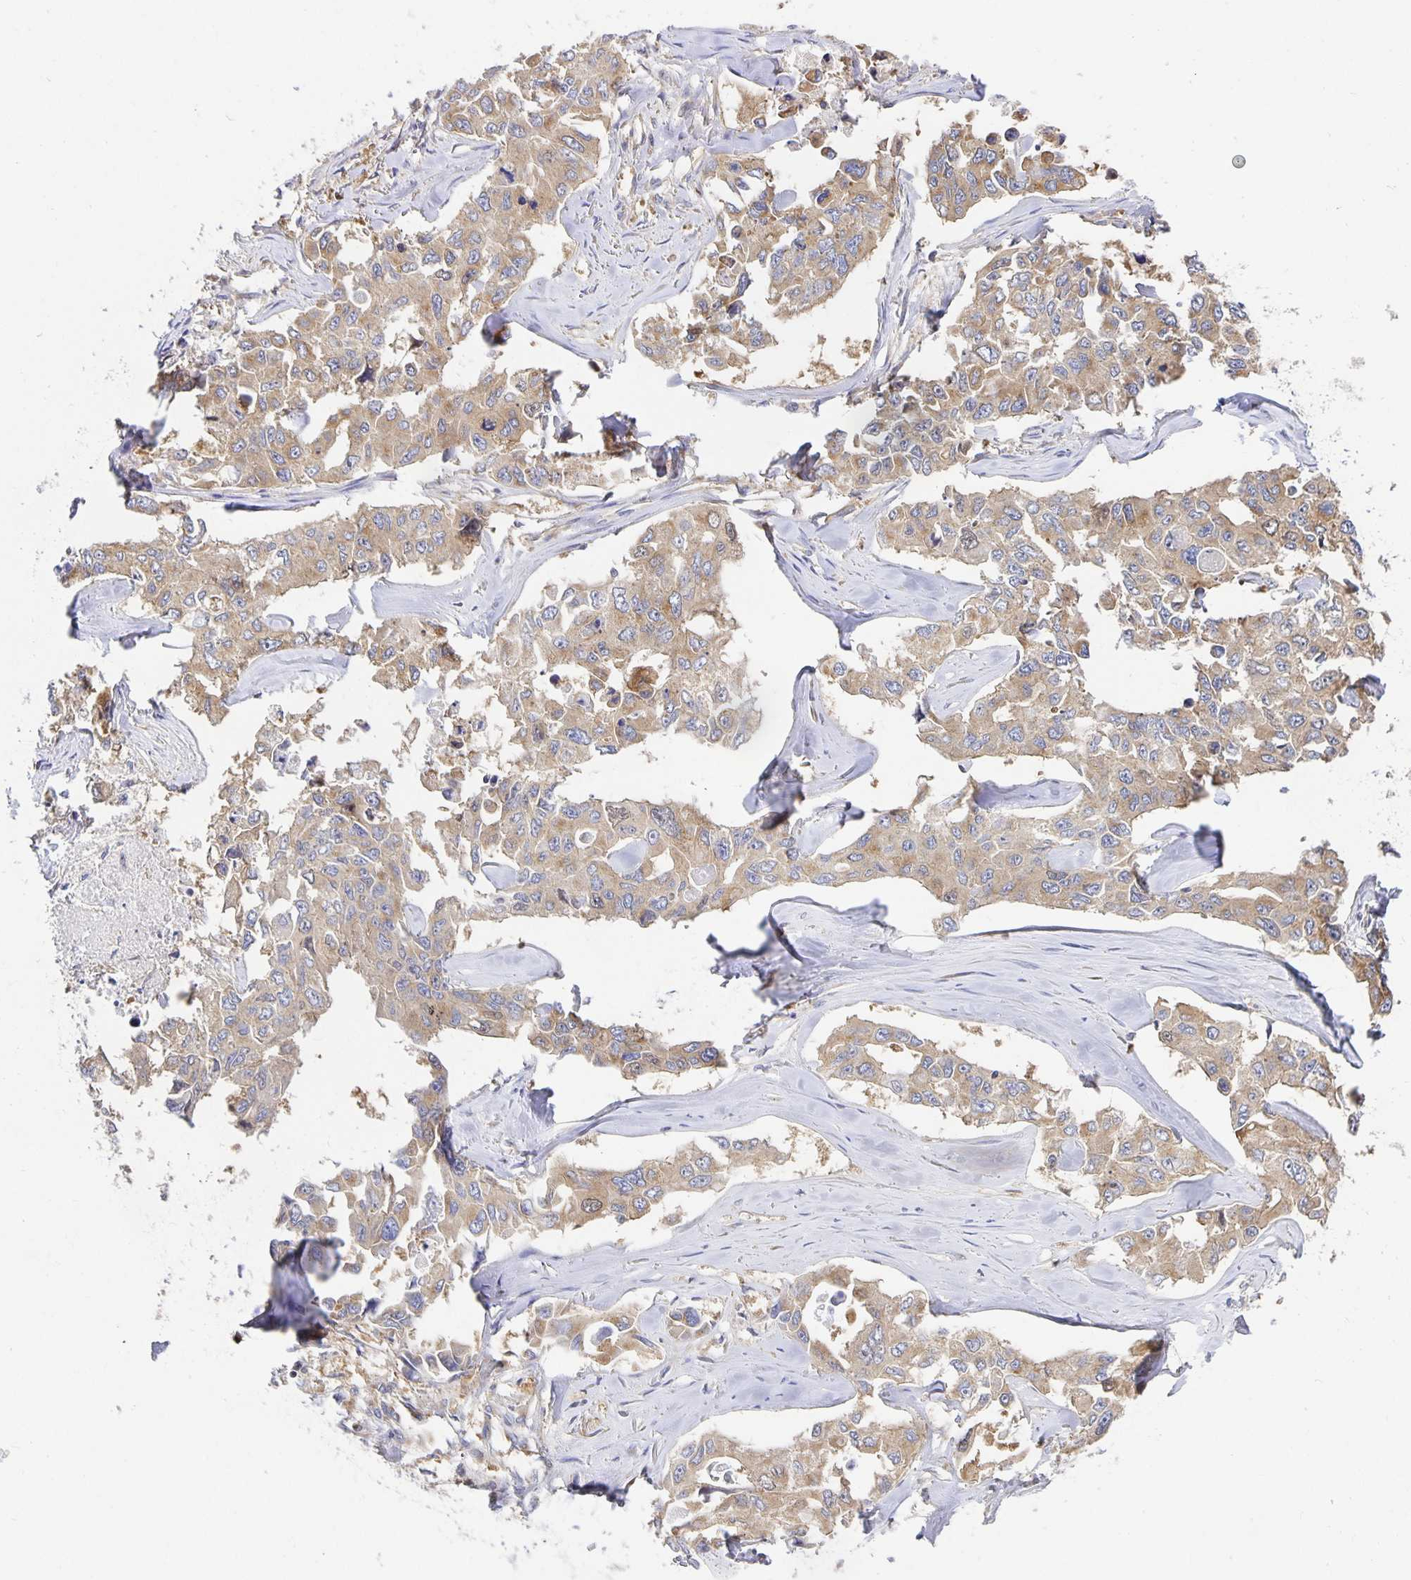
{"staining": {"intensity": "moderate", "quantity": ">75%", "location": "cytoplasmic/membranous"}, "tissue": "lung cancer", "cell_type": "Tumor cells", "image_type": "cancer", "snomed": [{"axis": "morphology", "description": "Adenocarcinoma, NOS"}, {"axis": "topography", "description": "Lung"}], "caption": "Protein staining reveals moderate cytoplasmic/membranous staining in approximately >75% of tumor cells in lung cancer (adenocarcinoma).", "gene": "USO1", "patient": {"sex": "male", "age": 64}}